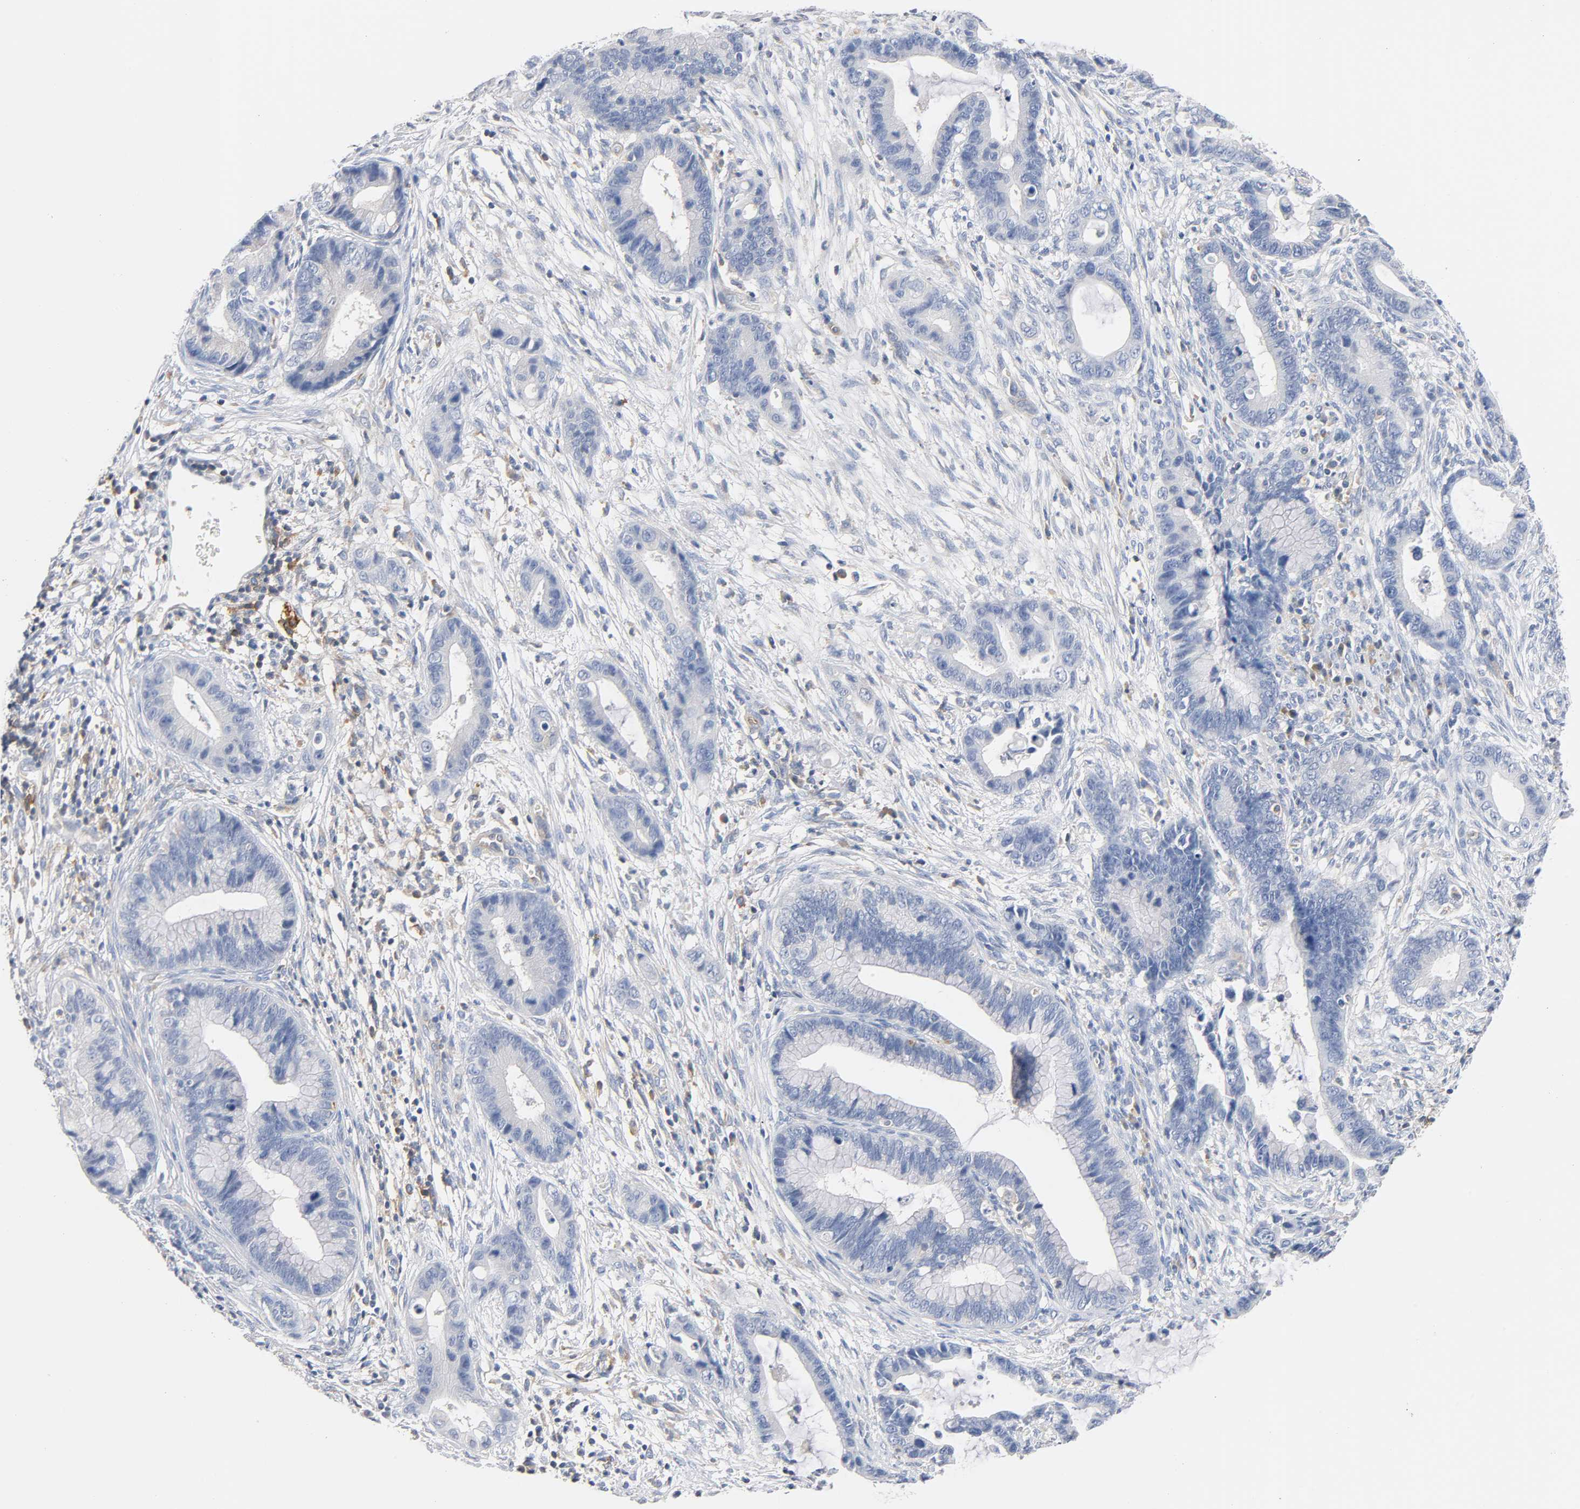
{"staining": {"intensity": "negative", "quantity": "none", "location": "none"}, "tissue": "cervical cancer", "cell_type": "Tumor cells", "image_type": "cancer", "snomed": [{"axis": "morphology", "description": "Adenocarcinoma, NOS"}, {"axis": "topography", "description": "Cervix"}], "caption": "Immunohistochemical staining of human cervical adenocarcinoma shows no significant staining in tumor cells.", "gene": "MALT1", "patient": {"sex": "female", "age": 44}}